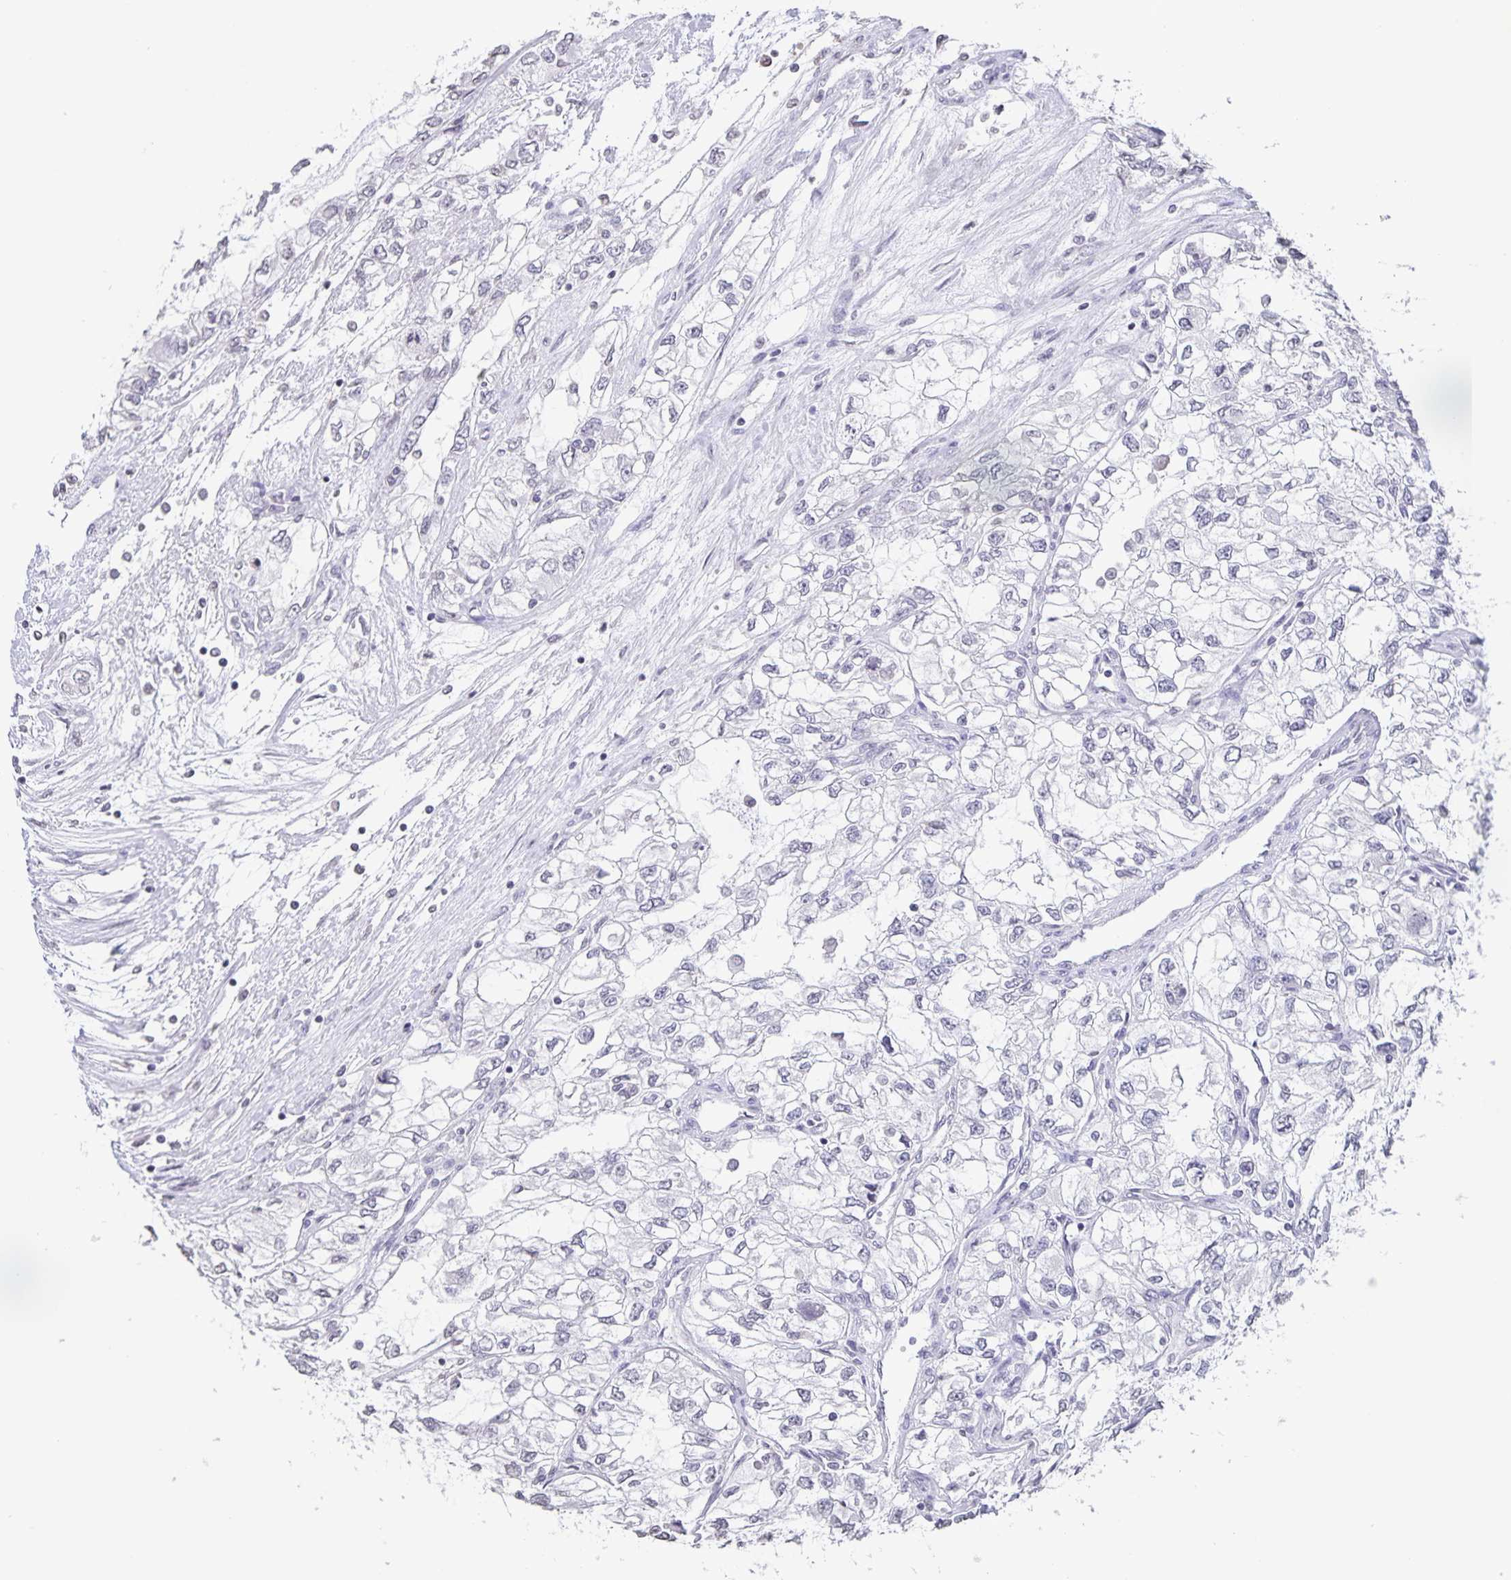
{"staining": {"intensity": "negative", "quantity": "none", "location": "none"}, "tissue": "renal cancer", "cell_type": "Tumor cells", "image_type": "cancer", "snomed": [{"axis": "morphology", "description": "Adenocarcinoma, NOS"}, {"axis": "topography", "description": "Kidney"}], "caption": "DAB immunohistochemical staining of renal cancer (adenocarcinoma) demonstrates no significant expression in tumor cells.", "gene": "AQP4", "patient": {"sex": "female", "age": 59}}